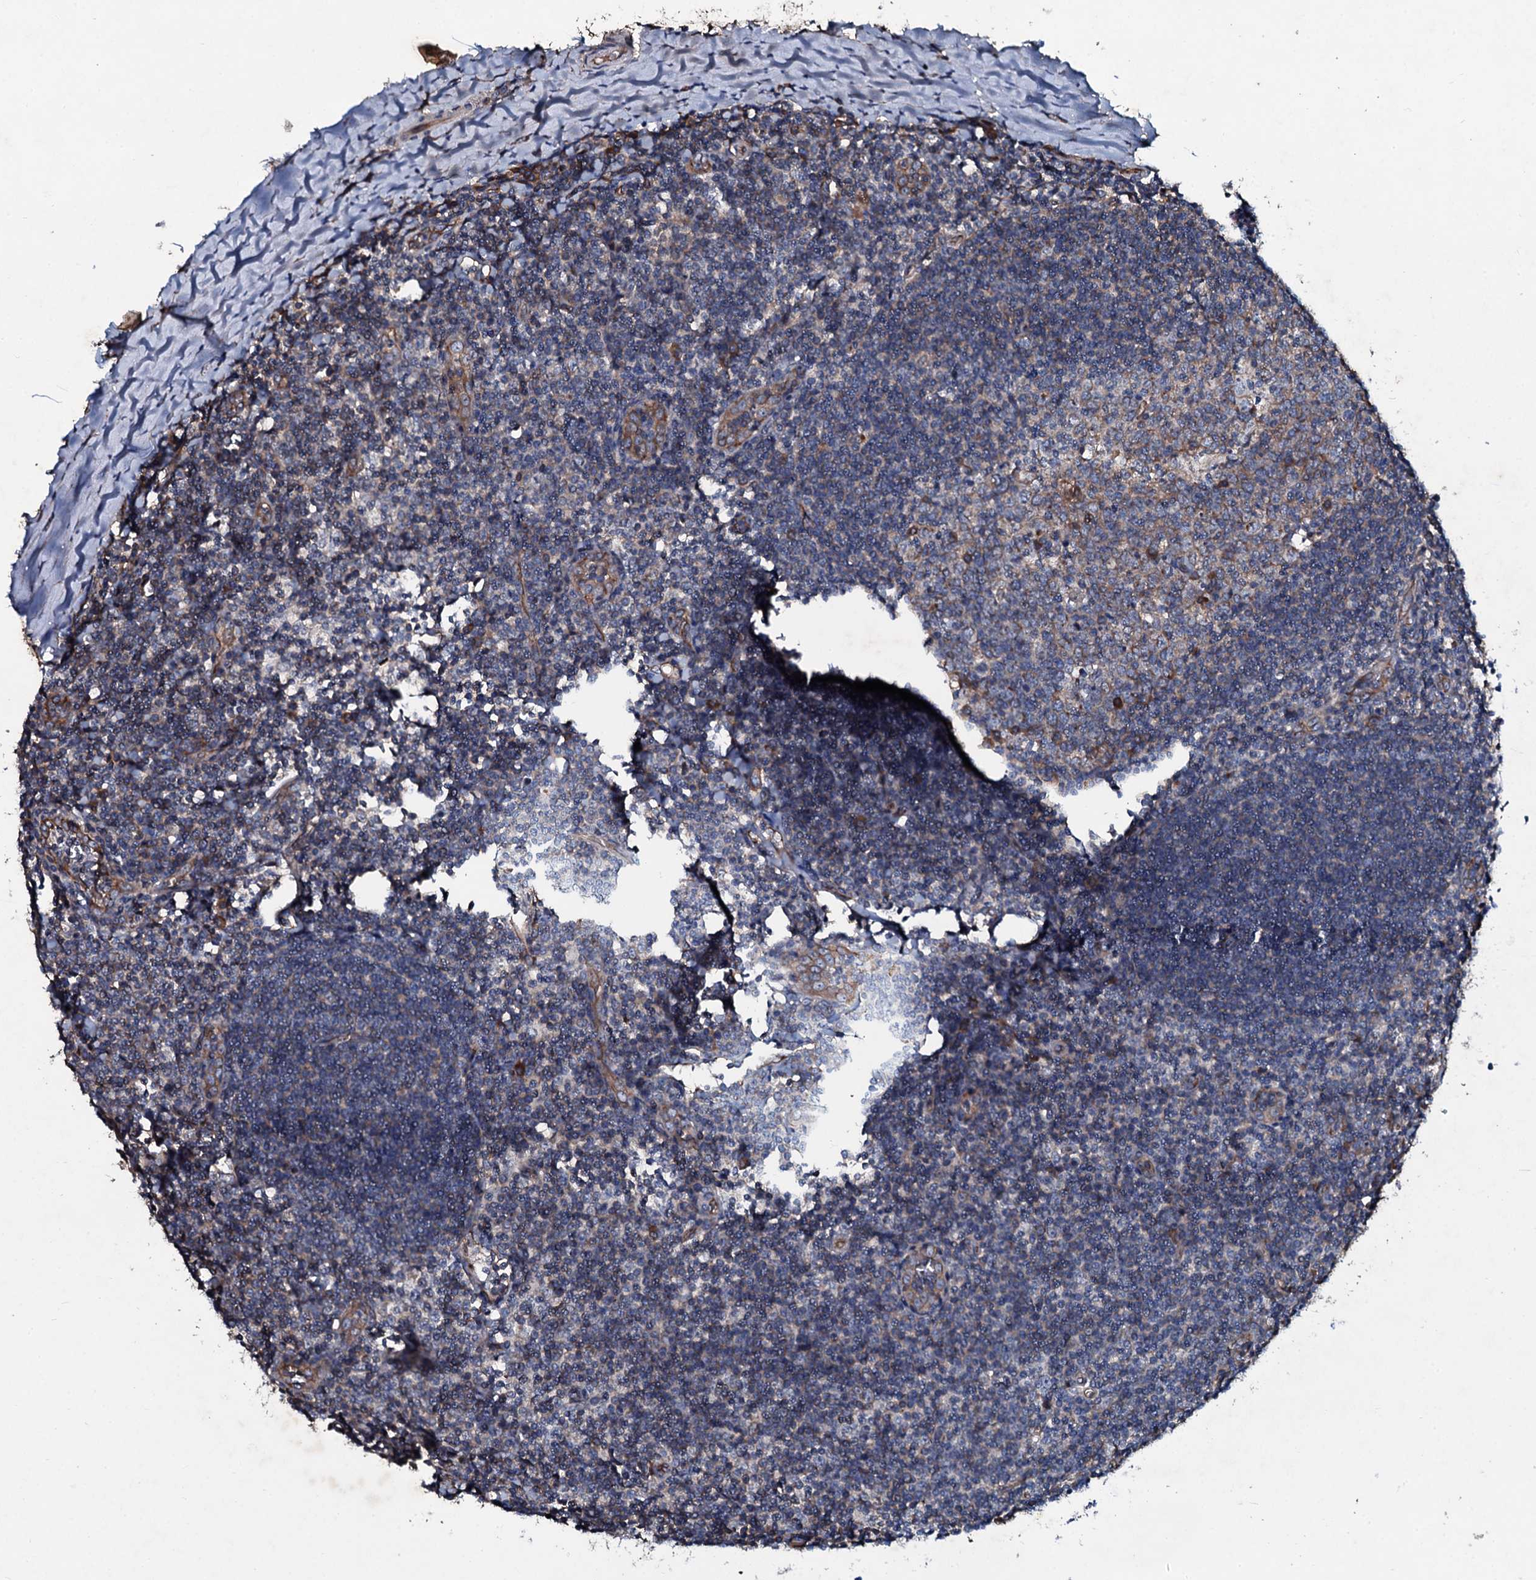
{"staining": {"intensity": "moderate", "quantity": "<25%", "location": "cytoplasmic/membranous"}, "tissue": "tonsil", "cell_type": "Germinal center cells", "image_type": "normal", "snomed": [{"axis": "morphology", "description": "Normal tissue, NOS"}, {"axis": "topography", "description": "Tonsil"}], "caption": "Normal tonsil displays moderate cytoplasmic/membranous staining in about <25% of germinal center cells.", "gene": "DMAC2", "patient": {"sex": "male", "age": 27}}